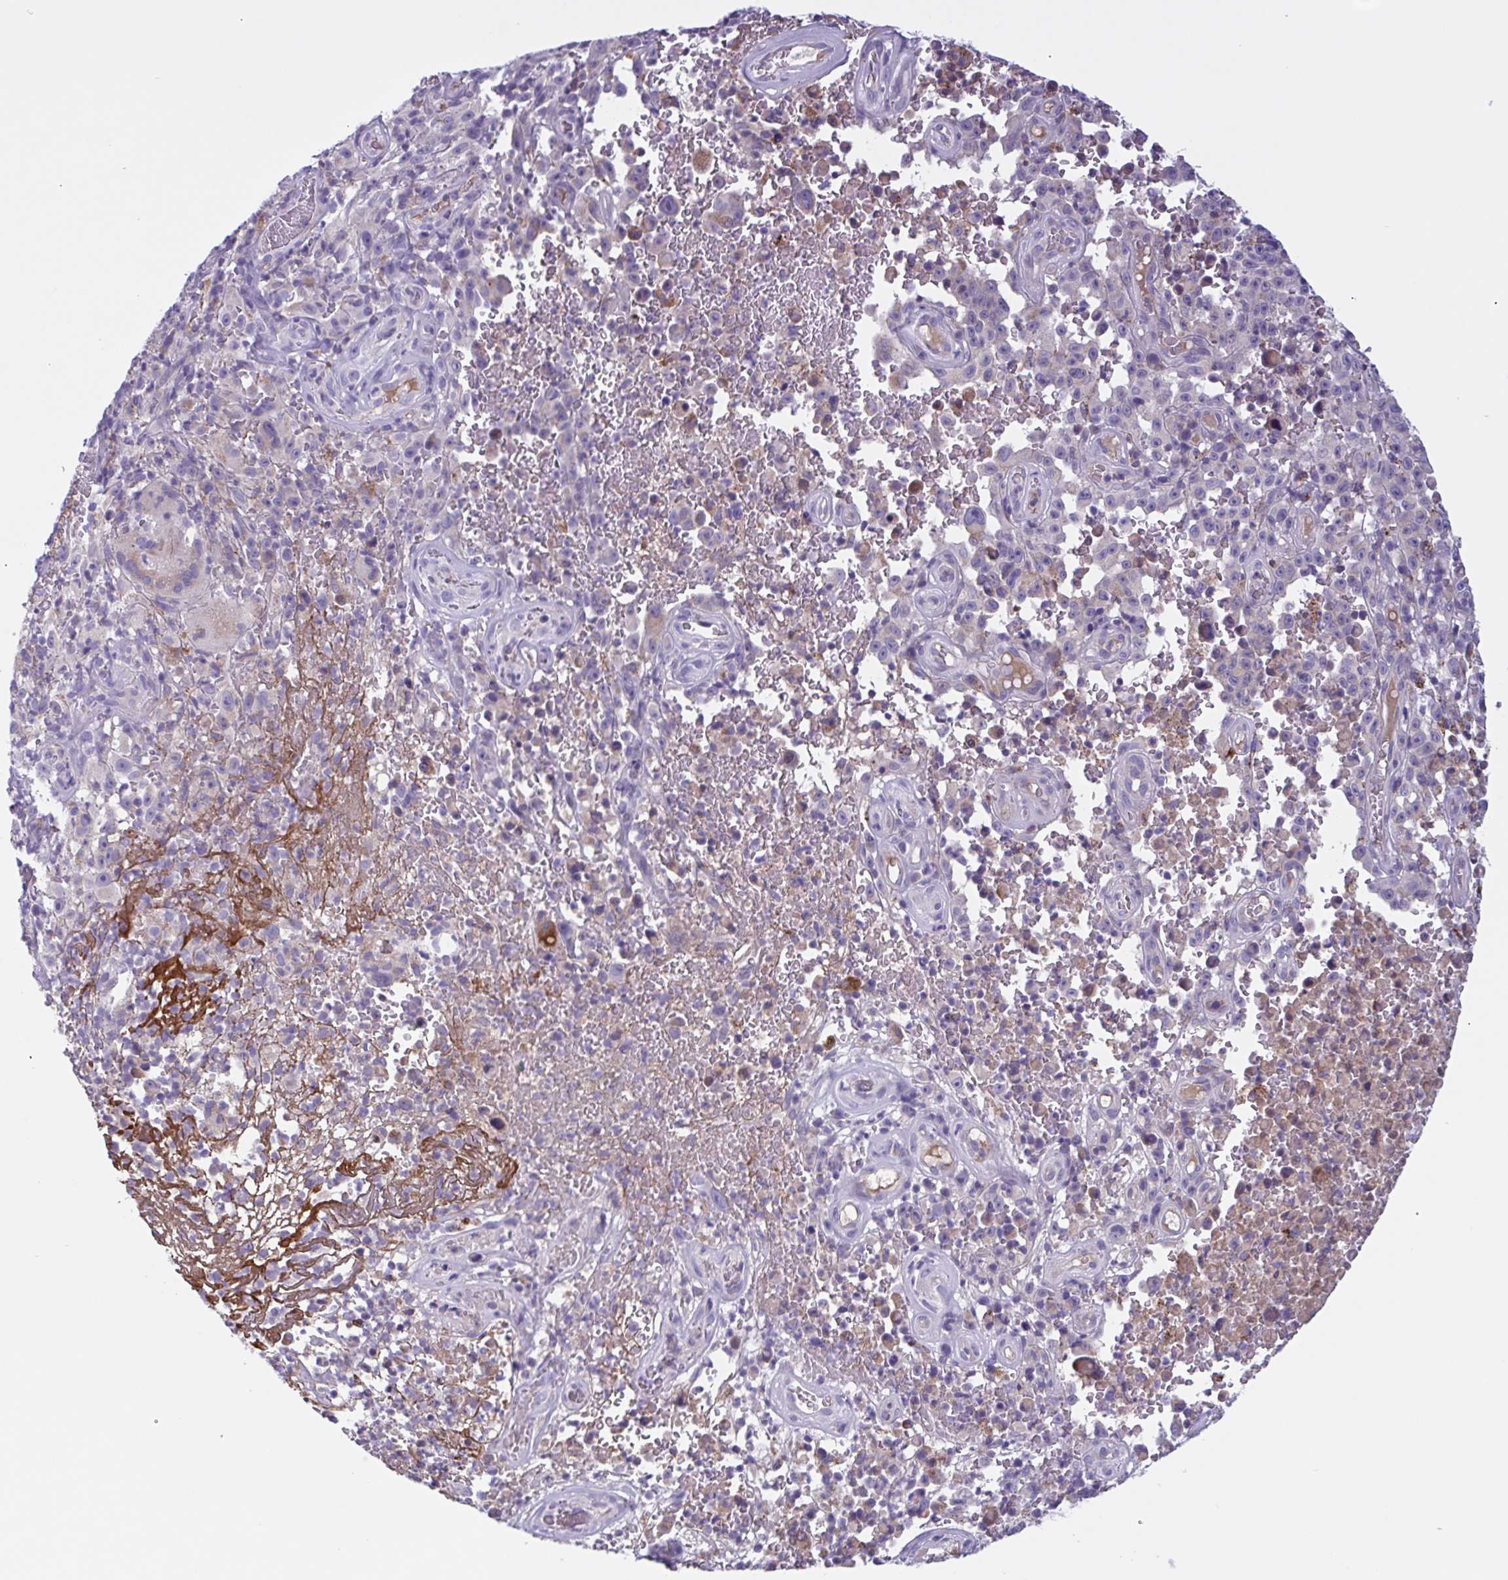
{"staining": {"intensity": "negative", "quantity": "none", "location": "none"}, "tissue": "melanoma", "cell_type": "Tumor cells", "image_type": "cancer", "snomed": [{"axis": "morphology", "description": "Malignant melanoma, NOS"}, {"axis": "topography", "description": "Skin"}], "caption": "A high-resolution photomicrograph shows immunohistochemistry staining of malignant melanoma, which reveals no significant positivity in tumor cells. (Immunohistochemistry (ihc), brightfield microscopy, high magnification).", "gene": "F13B", "patient": {"sex": "female", "age": 82}}